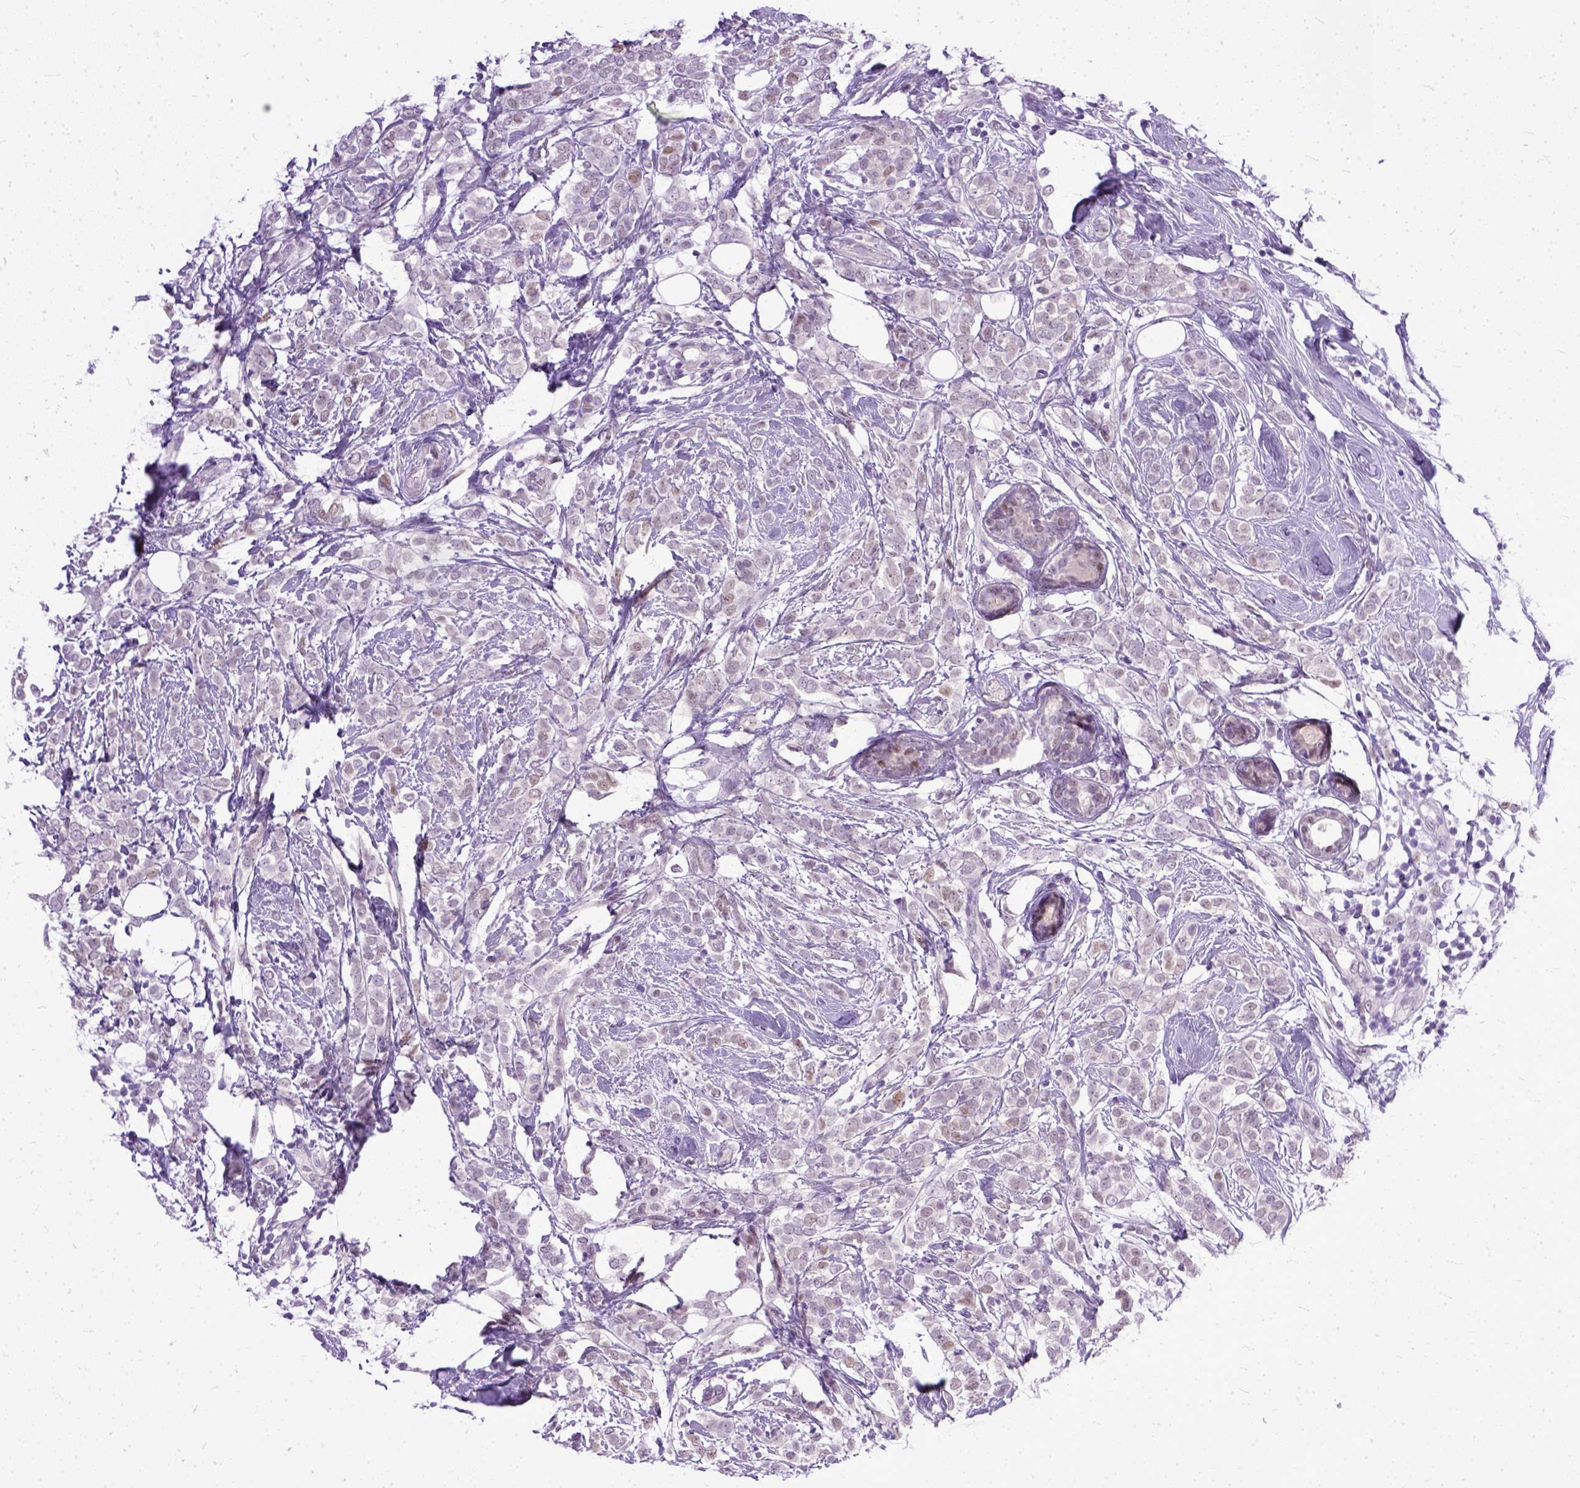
{"staining": {"intensity": "weak", "quantity": "<25%", "location": "nuclear"}, "tissue": "breast cancer", "cell_type": "Tumor cells", "image_type": "cancer", "snomed": [{"axis": "morphology", "description": "Lobular carcinoma"}, {"axis": "topography", "description": "Breast"}], "caption": "Immunohistochemistry (IHC) histopathology image of neoplastic tissue: human breast cancer stained with DAB (3,3'-diaminobenzidine) shows no significant protein staining in tumor cells. (Stains: DAB (3,3'-diaminobenzidine) immunohistochemistry with hematoxylin counter stain, Microscopy: brightfield microscopy at high magnification).", "gene": "TCEAL7", "patient": {"sex": "female", "age": 49}}